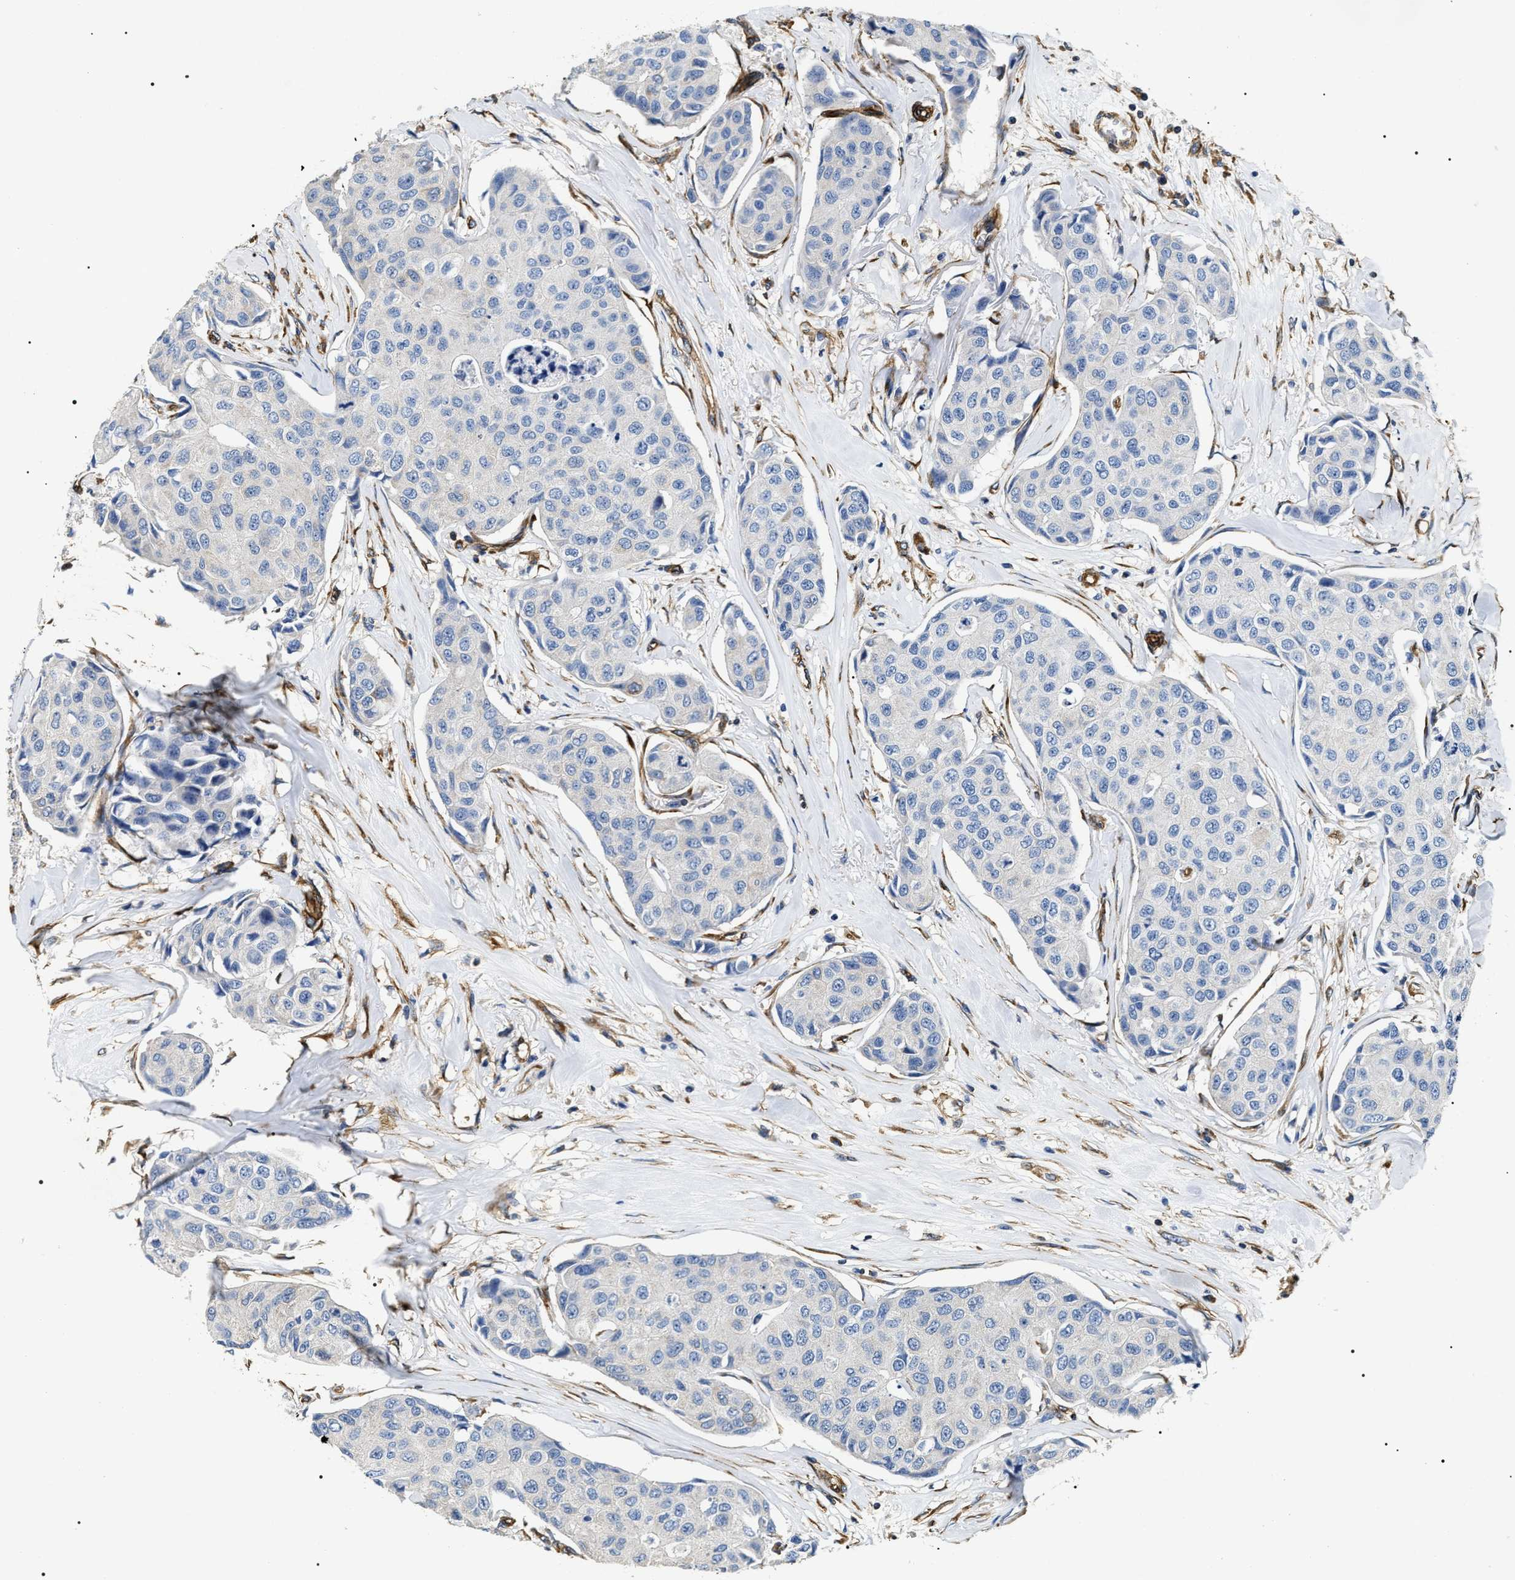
{"staining": {"intensity": "negative", "quantity": "none", "location": "none"}, "tissue": "breast cancer", "cell_type": "Tumor cells", "image_type": "cancer", "snomed": [{"axis": "morphology", "description": "Duct carcinoma"}, {"axis": "topography", "description": "Breast"}], "caption": "A micrograph of intraductal carcinoma (breast) stained for a protein exhibits no brown staining in tumor cells.", "gene": "ZC3HAV1L", "patient": {"sex": "female", "age": 80}}